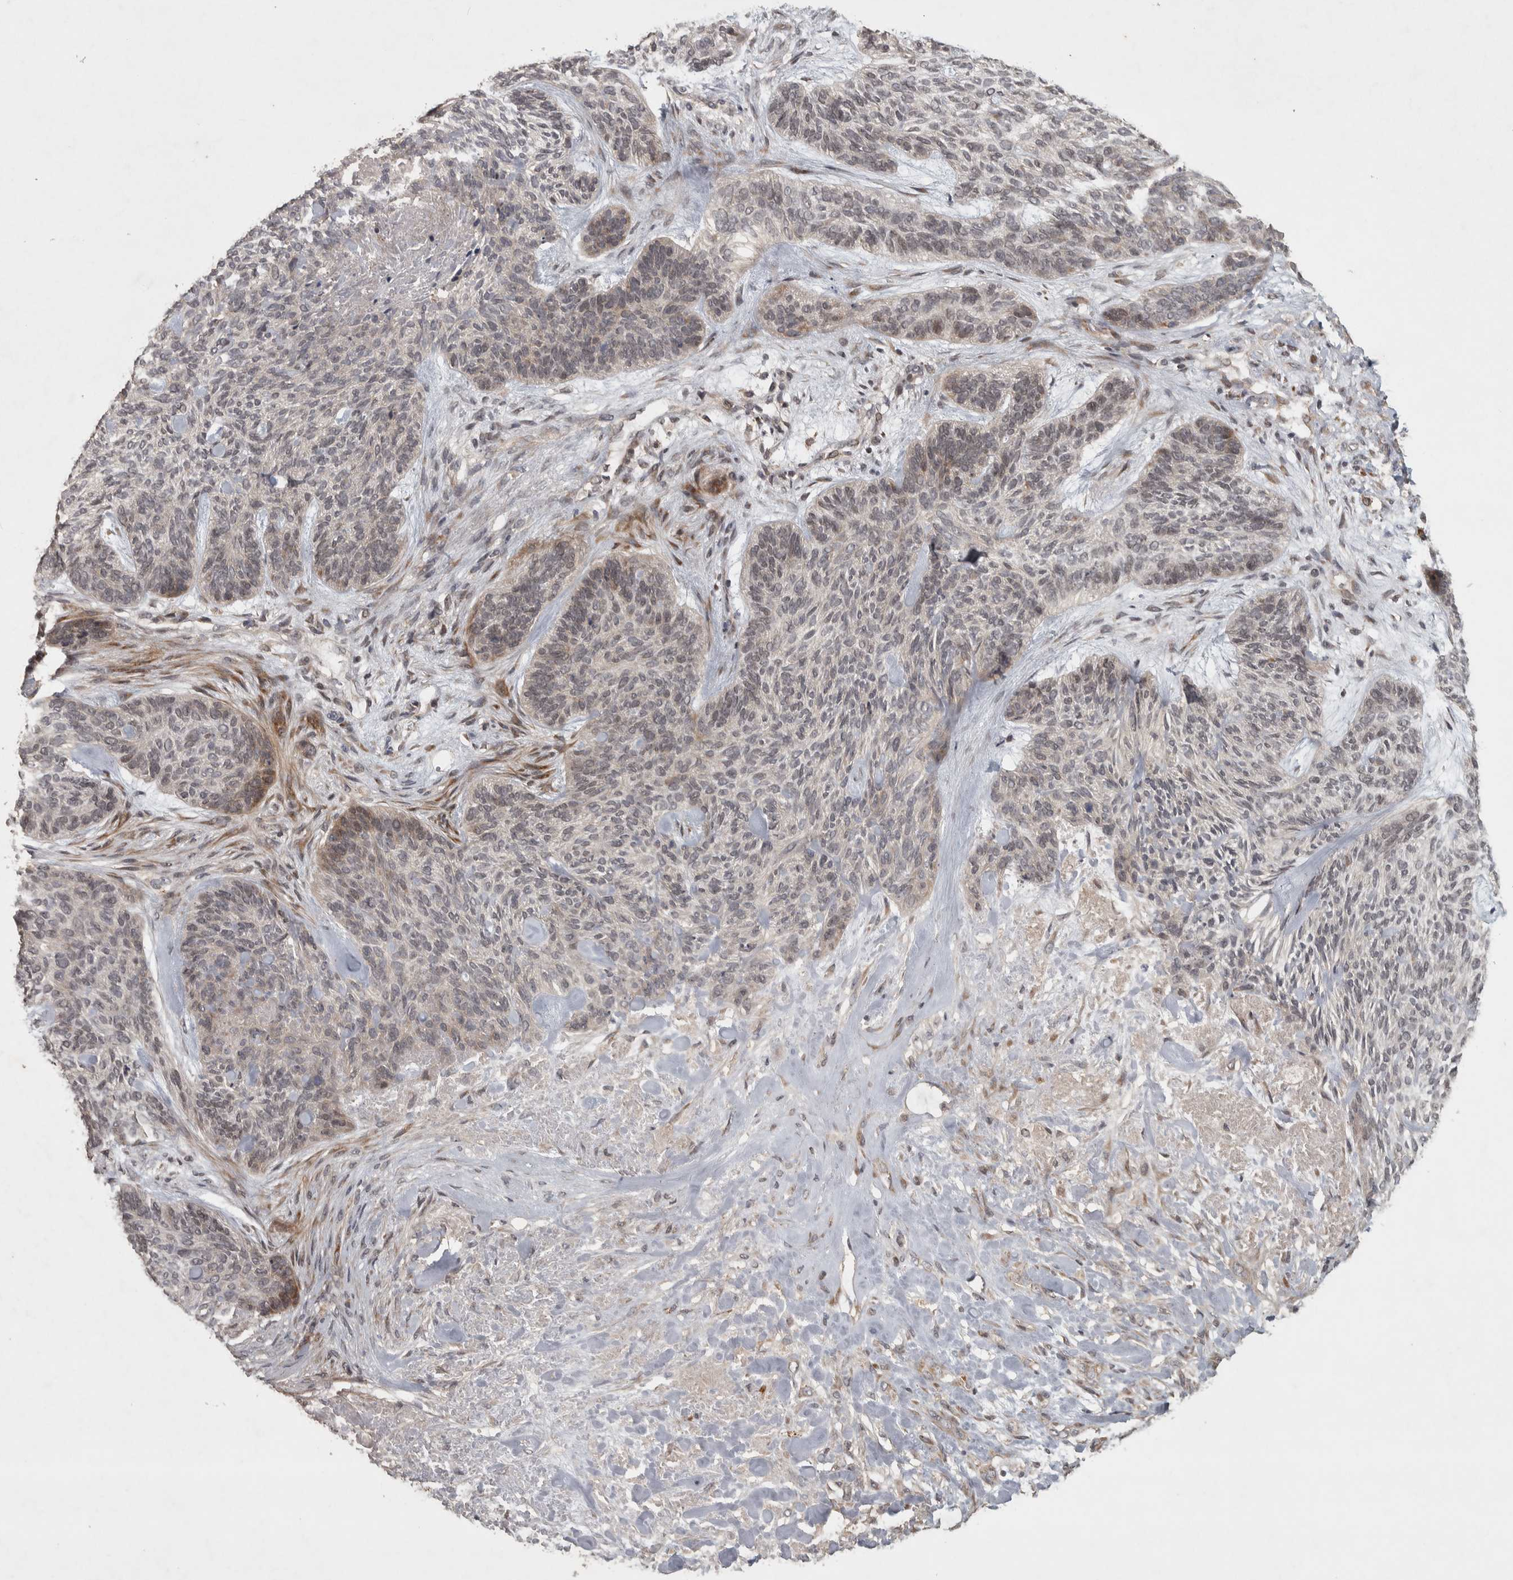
{"staining": {"intensity": "negative", "quantity": "none", "location": "none"}, "tissue": "skin cancer", "cell_type": "Tumor cells", "image_type": "cancer", "snomed": [{"axis": "morphology", "description": "Basal cell carcinoma"}, {"axis": "topography", "description": "Skin"}], "caption": "Immunohistochemical staining of skin cancer (basal cell carcinoma) shows no significant positivity in tumor cells.", "gene": "ERAL1", "patient": {"sex": "male", "age": 55}}